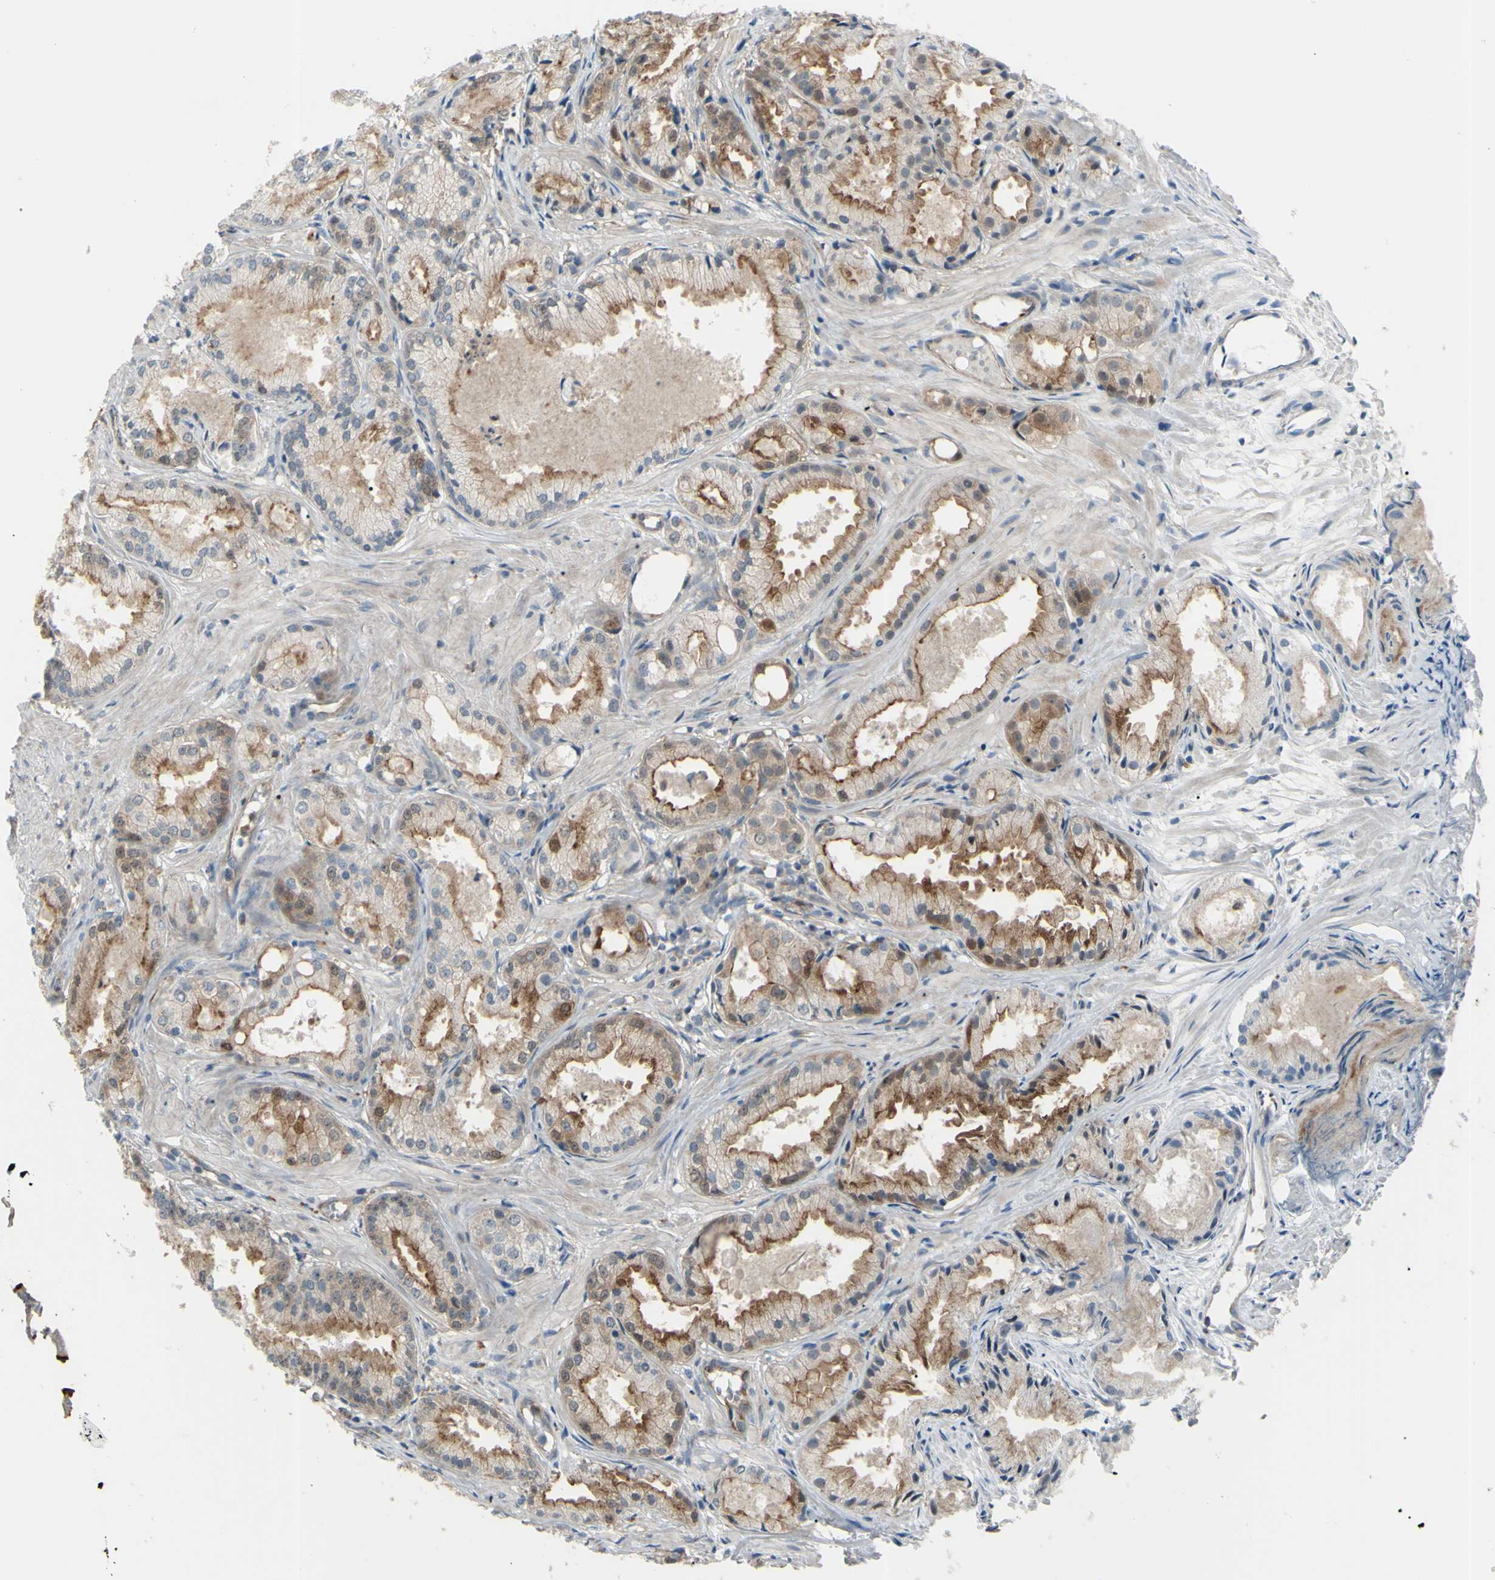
{"staining": {"intensity": "moderate", "quantity": ">75%", "location": "cytoplasmic/membranous"}, "tissue": "prostate cancer", "cell_type": "Tumor cells", "image_type": "cancer", "snomed": [{"axis": "morphology", "description": "Adenocarcinoma, Low grade"}, {"axis": "topography", "description": "Prostate"}], "caption": "Tumor cells reveal moderate cytoplasmic/membranous positivity in approximately >75% of cells in prostate adenocarcinoma (low-grade).", "gene": "LMTK2", "patient": {"sex": "male", "age": 72}}